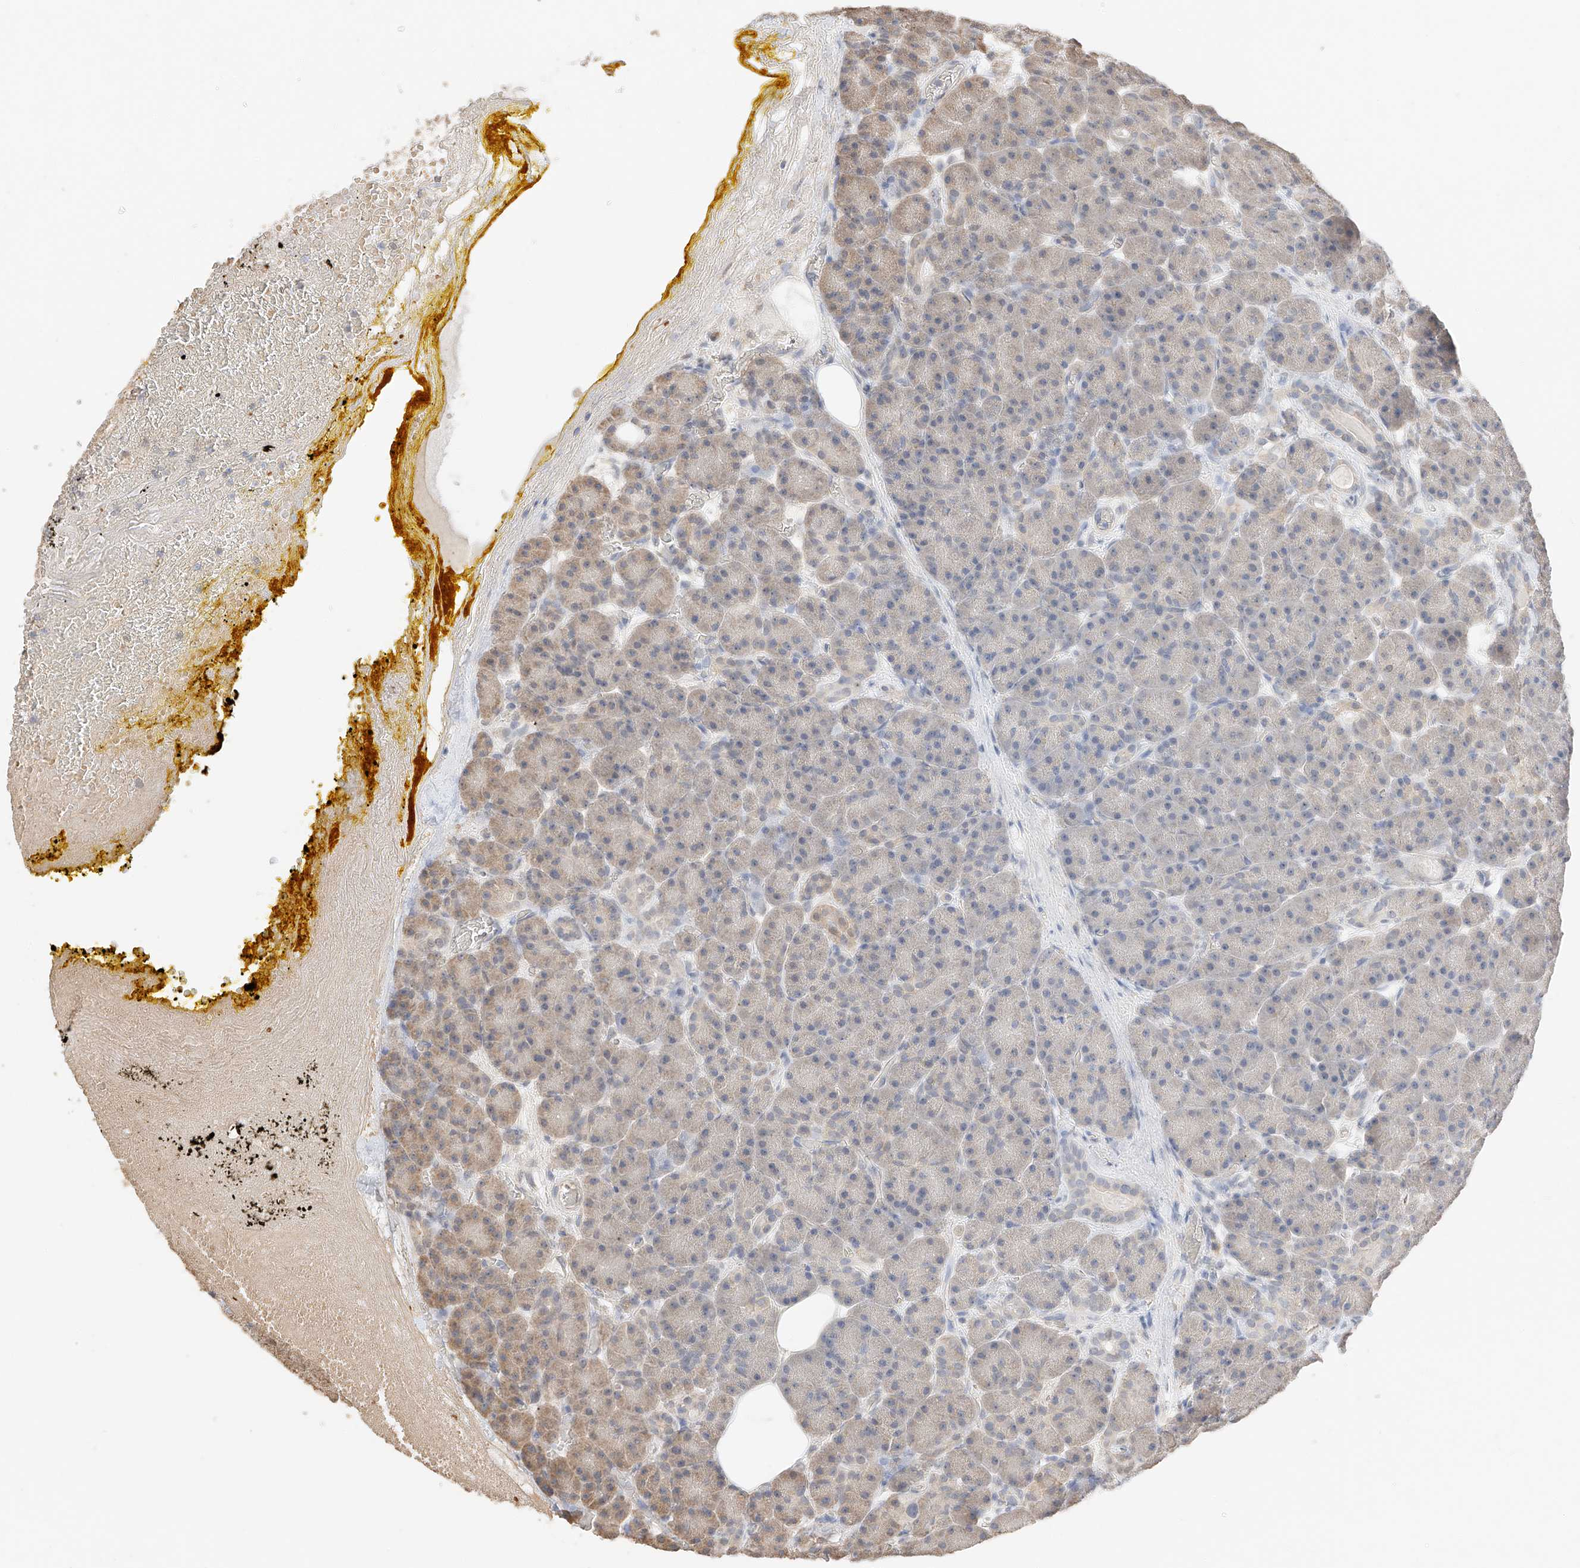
{"staining": {"intensity": "weak", "quantity": "<25%", "location": "cytoplasmic/membranous"}, "tissue": "pancreas", "cell_type": "Exocrine glandular cells", "image_type": "normal", "snomed": [{"axis": "morphology", "description": "Normal tissue, NOS"}, {"axis": "topography", "description": "Pancreas"}], "caption": "Exocrine glandular cells are negative for brown protein staining in normal pancreas. Nuclei are stained in blue.", "gene": "IL22RA2", "patient": {"sex": "male", "age": 63}}